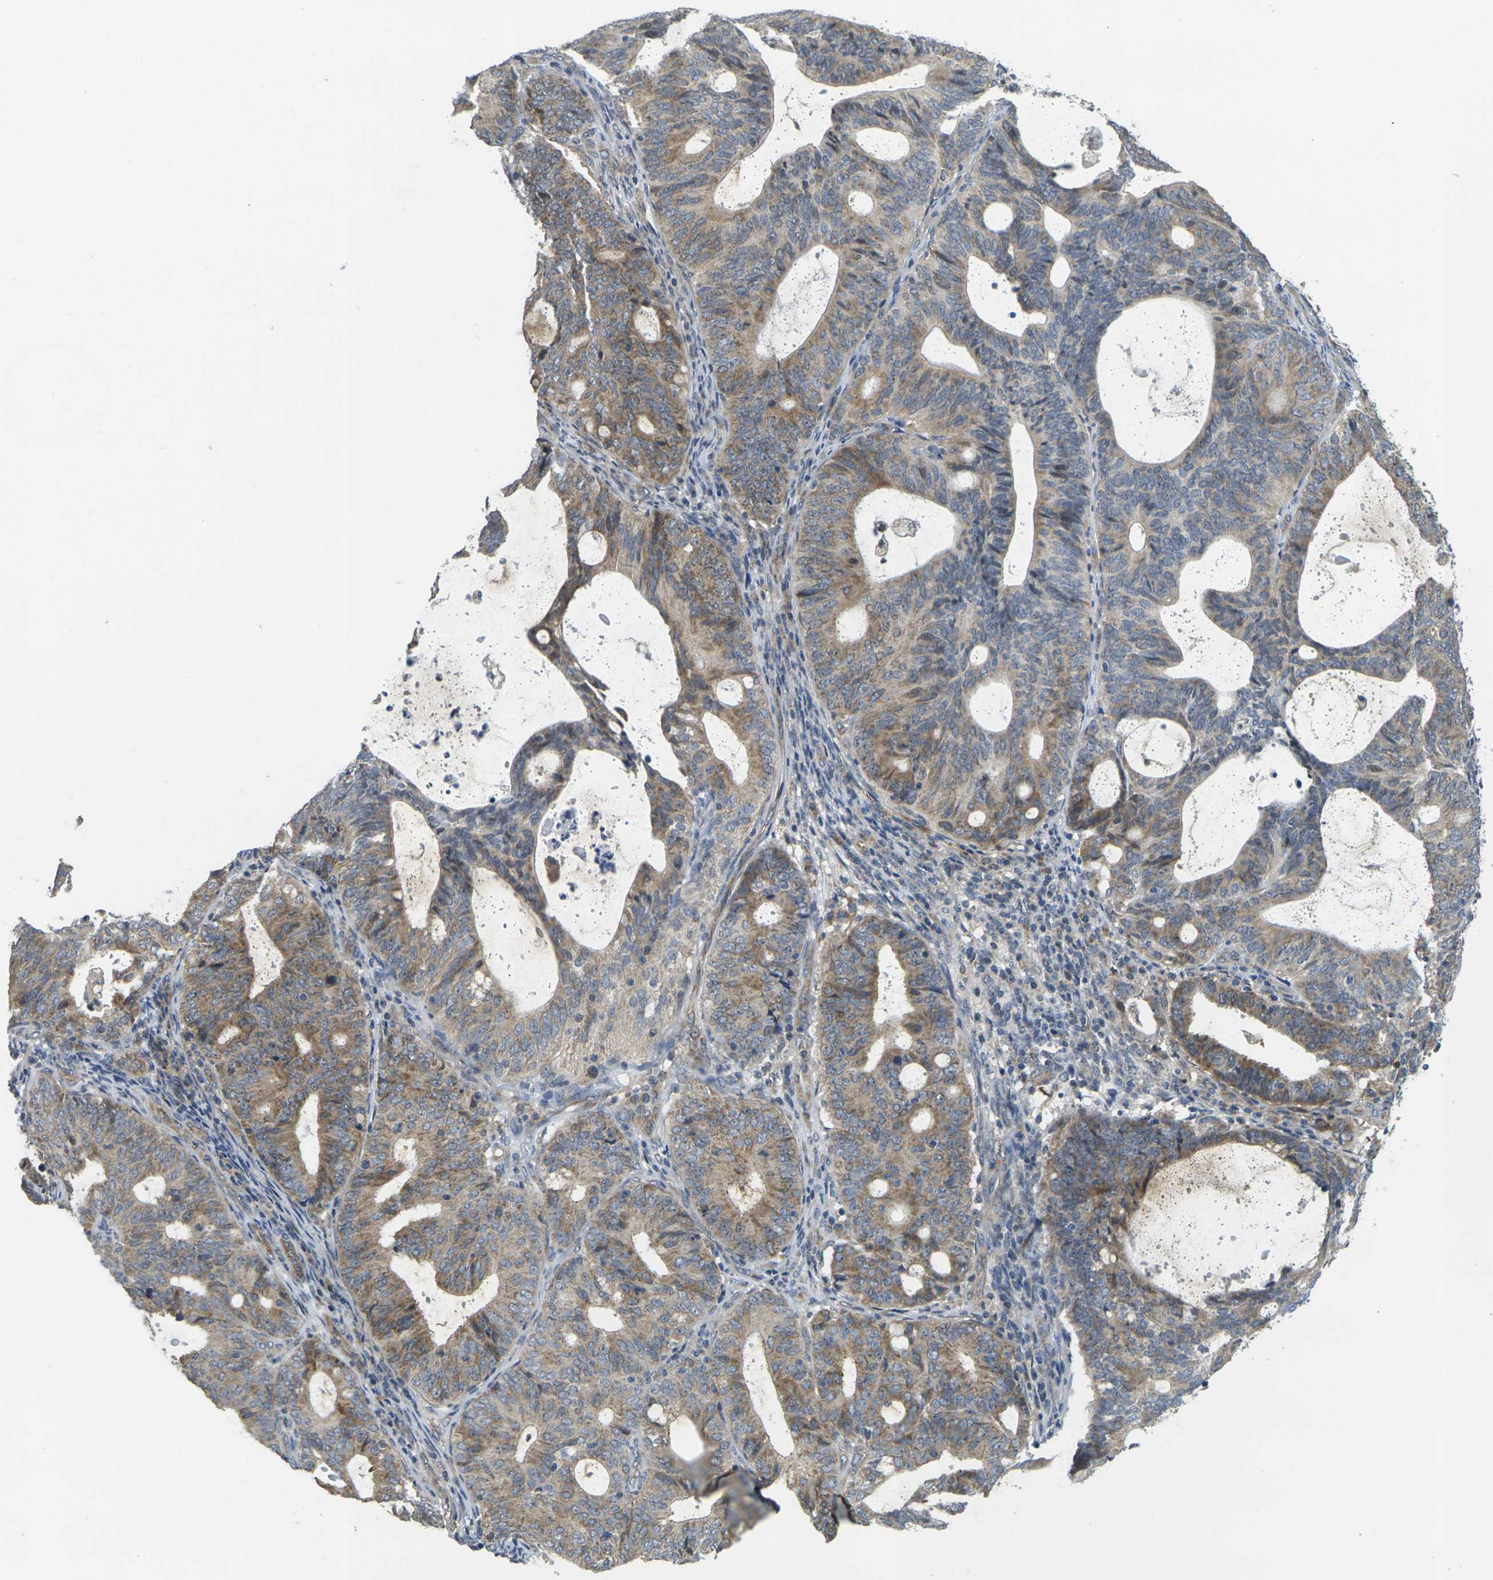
{"staining": {"intensity": "moderate", "quantity": "25%-75%", "location": "cytoplasmic/membranous"}, "tissue": "endometrial cancer", "cell_type": "Tumor cells", "image_type": "cancer", "snomed": [{"axis": "morphology", "description": "Adenocarcinoma, NOS"}, {"axis": "topography", "description": "Uterus"}], "caption": "About 25%-75% of tumor cells in human adenocarcinoma (endometrial) reveal moderate cytoplasmic/membranous protein positivity as visualized by brown immunohistochemical staining.", "gene": "MINAR2", "patient": {"sex": "female", "age": 83}}